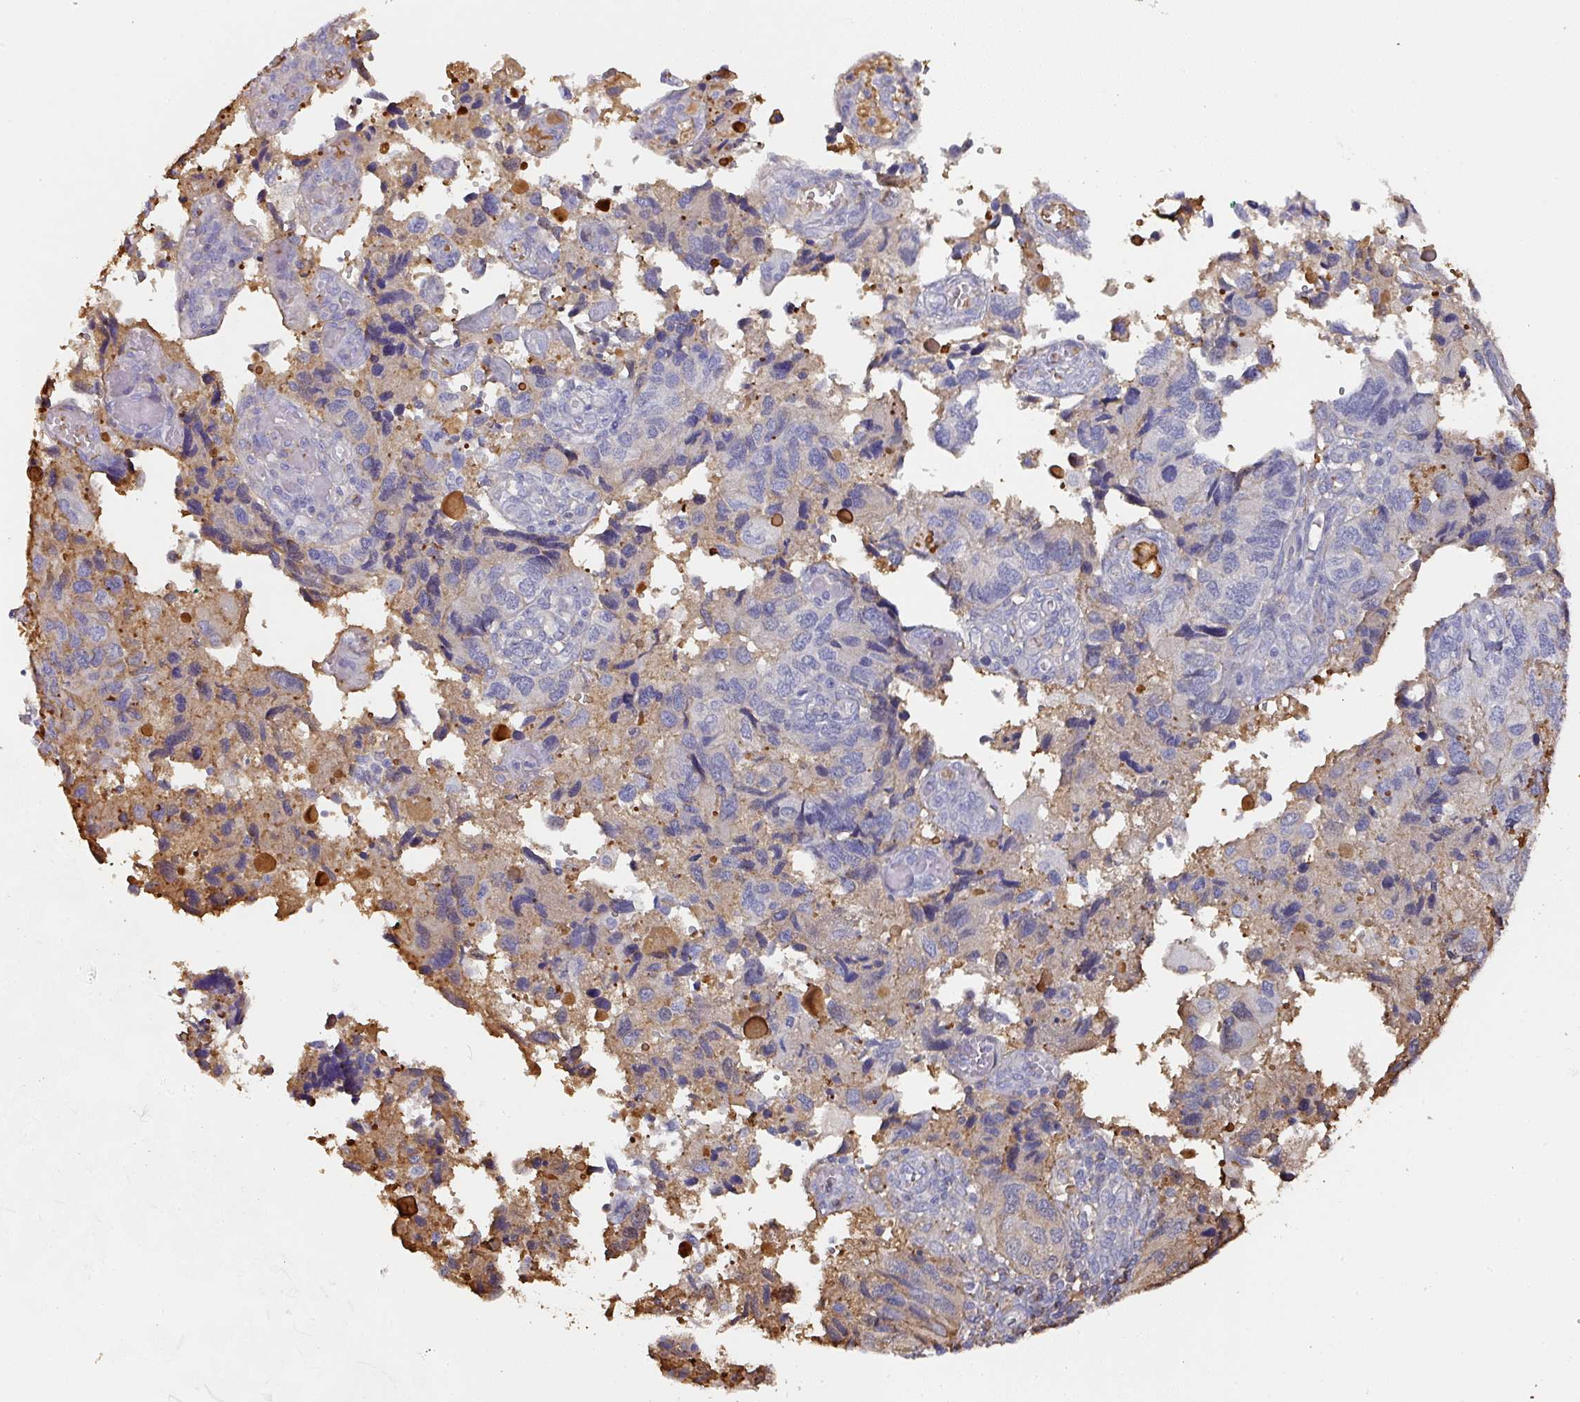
{"staining": {"intensity": "negative", "quantity": "none", "location": "none"}, "tissue": "endometrial cancer", "cell_type": "Tumor cells", "image_type": "cancer", "snomed": [{"axis": "morphology", "description": "Carcinoma, NOS"}, {"axis": "topography", "description": "Uterus"}], "caption": "Endometrial cancer (carcinoma) stained for a protein using IHC reveals no staining tumor cells.", "gene": "ALB", "patient": {"sex": "female", "age": 76}}